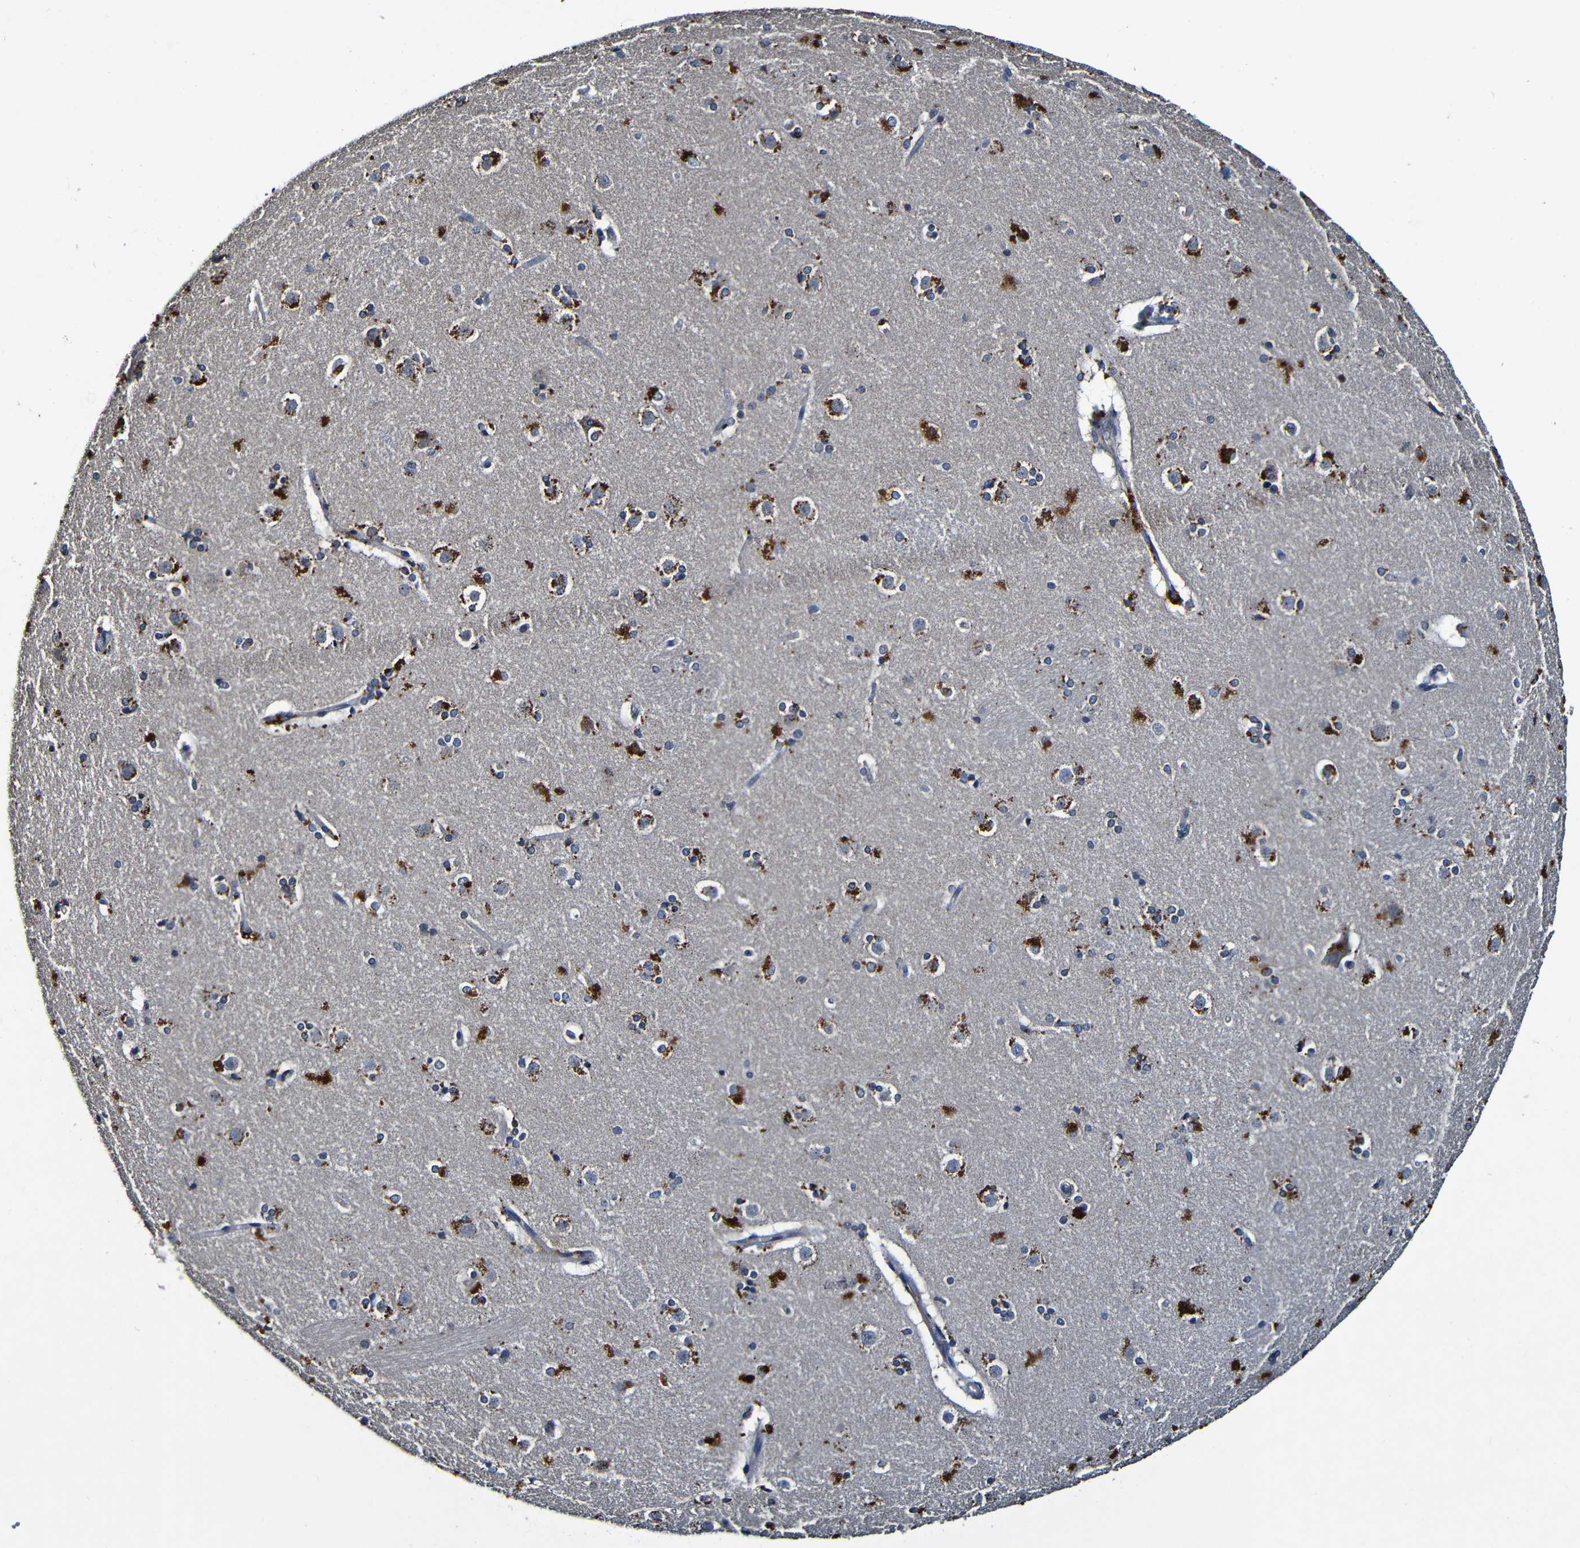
{"staining": {"intensity": "strong", "quantity": "<25%", "location": "cytoplasmic/membranous"}, "tissue": "caudate", "cell_type": "Glial cells", "image_type": "normal", "snomed": [{"axis": "morphology", "description": "Normal tissue, NOS"}, {"axis": "topography", "description": "Lateral ventricle wall"}], "caption": "DAB (3,3'-diaminobenzidine) immunohistochemical staining of normal caudate displays strong cytoplasmic/membranous protein expression in about <25% of glial cells.", "gene": "LRRC70", "patient": {"sex": "female", "age": 19}}